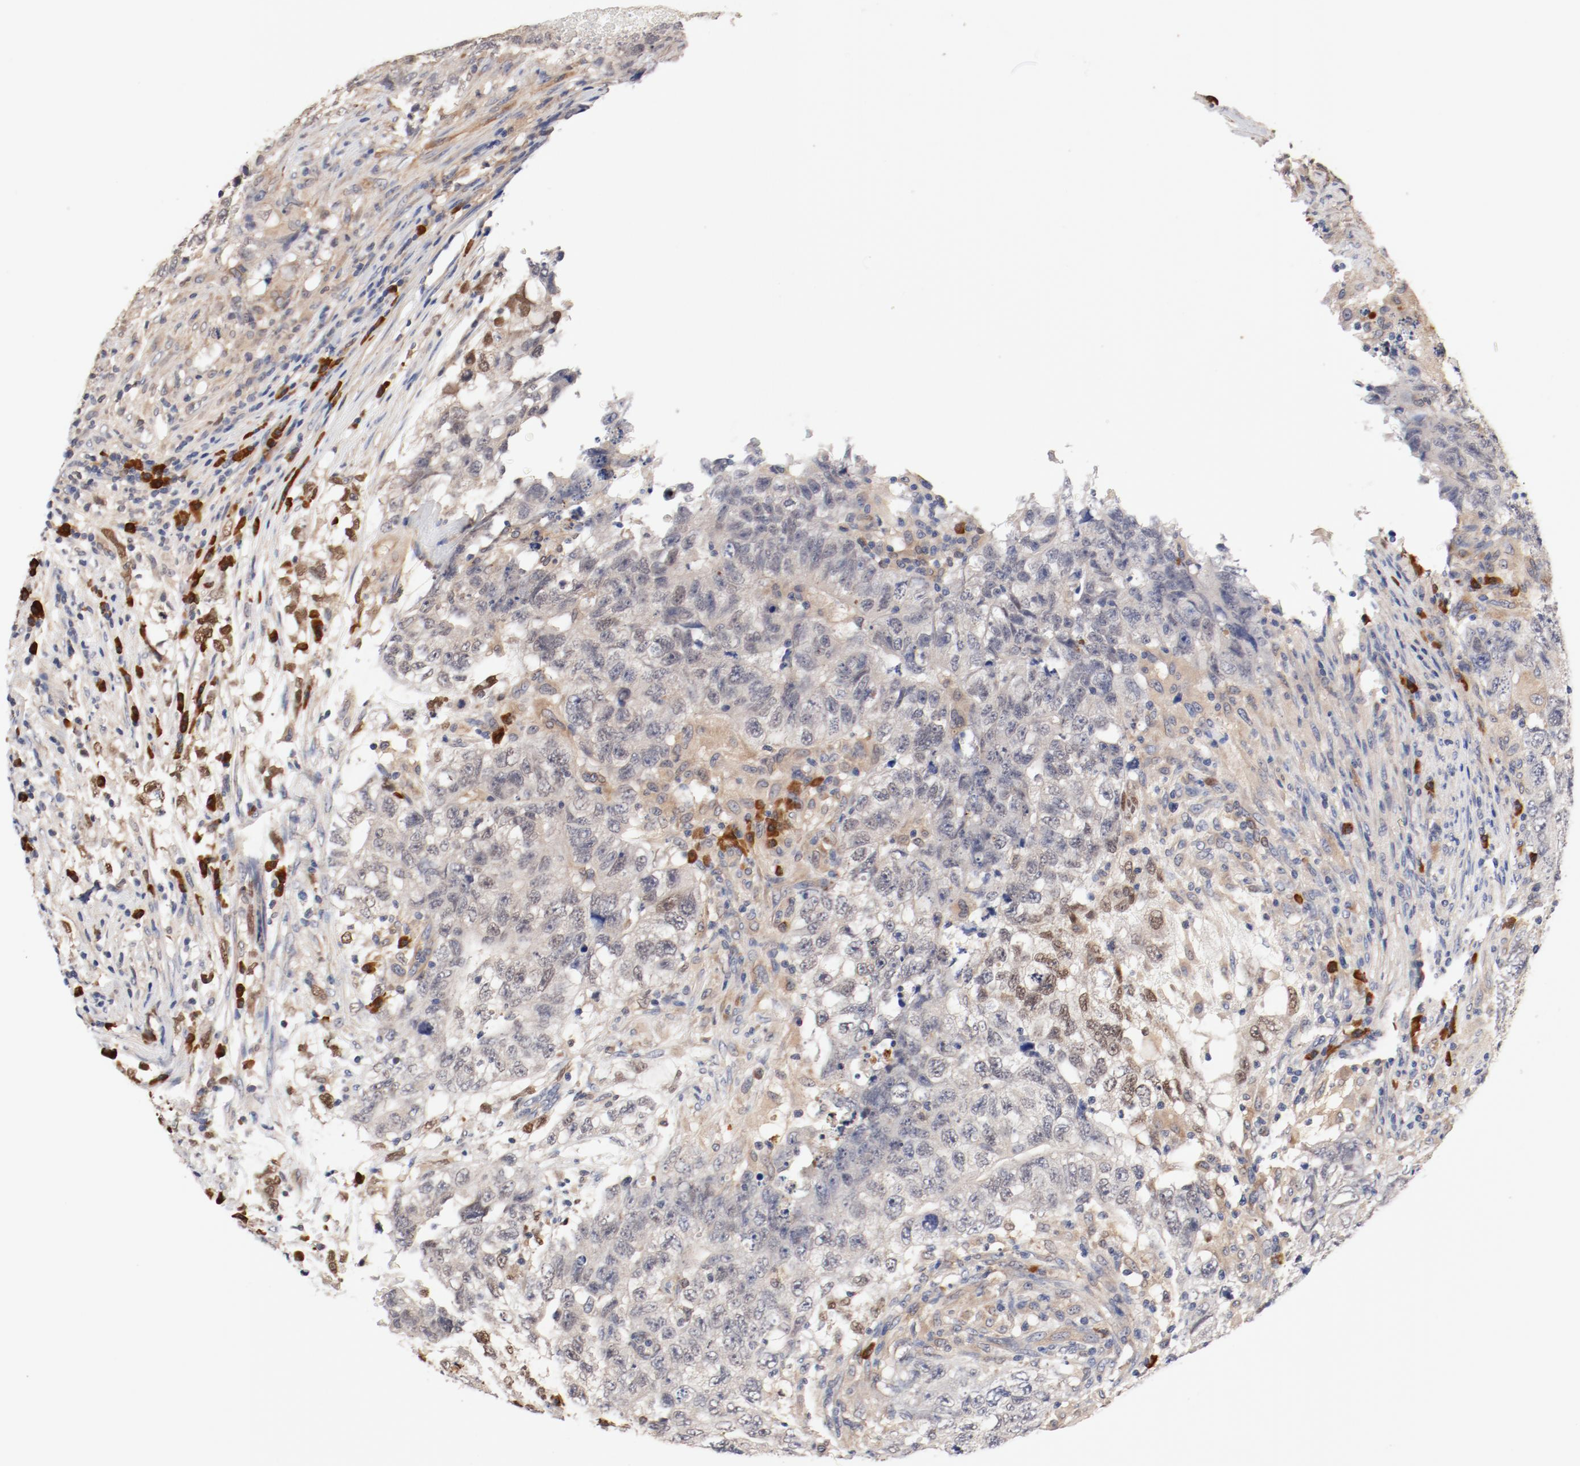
{"staining": {"intensity": "weak", "quantity": "<25%", "location": "cytoplasmic/membranous"}, "tissue": "testis cancer", "cell_type": "Tumor cells", "image_type": "cancer", "snomed": [{"axis": "morphology", "description": "Carcinoma, Embryonal, NOS"}, {"axis": "topography", "description": "Testis"}], "caption": "The IHC photomicrograph has no significant staining in tumor cells of embryonal carcinoma (testis) tissue.", "gene": "UBE2J1", "patient": {"sex": "male", "age": 21}}